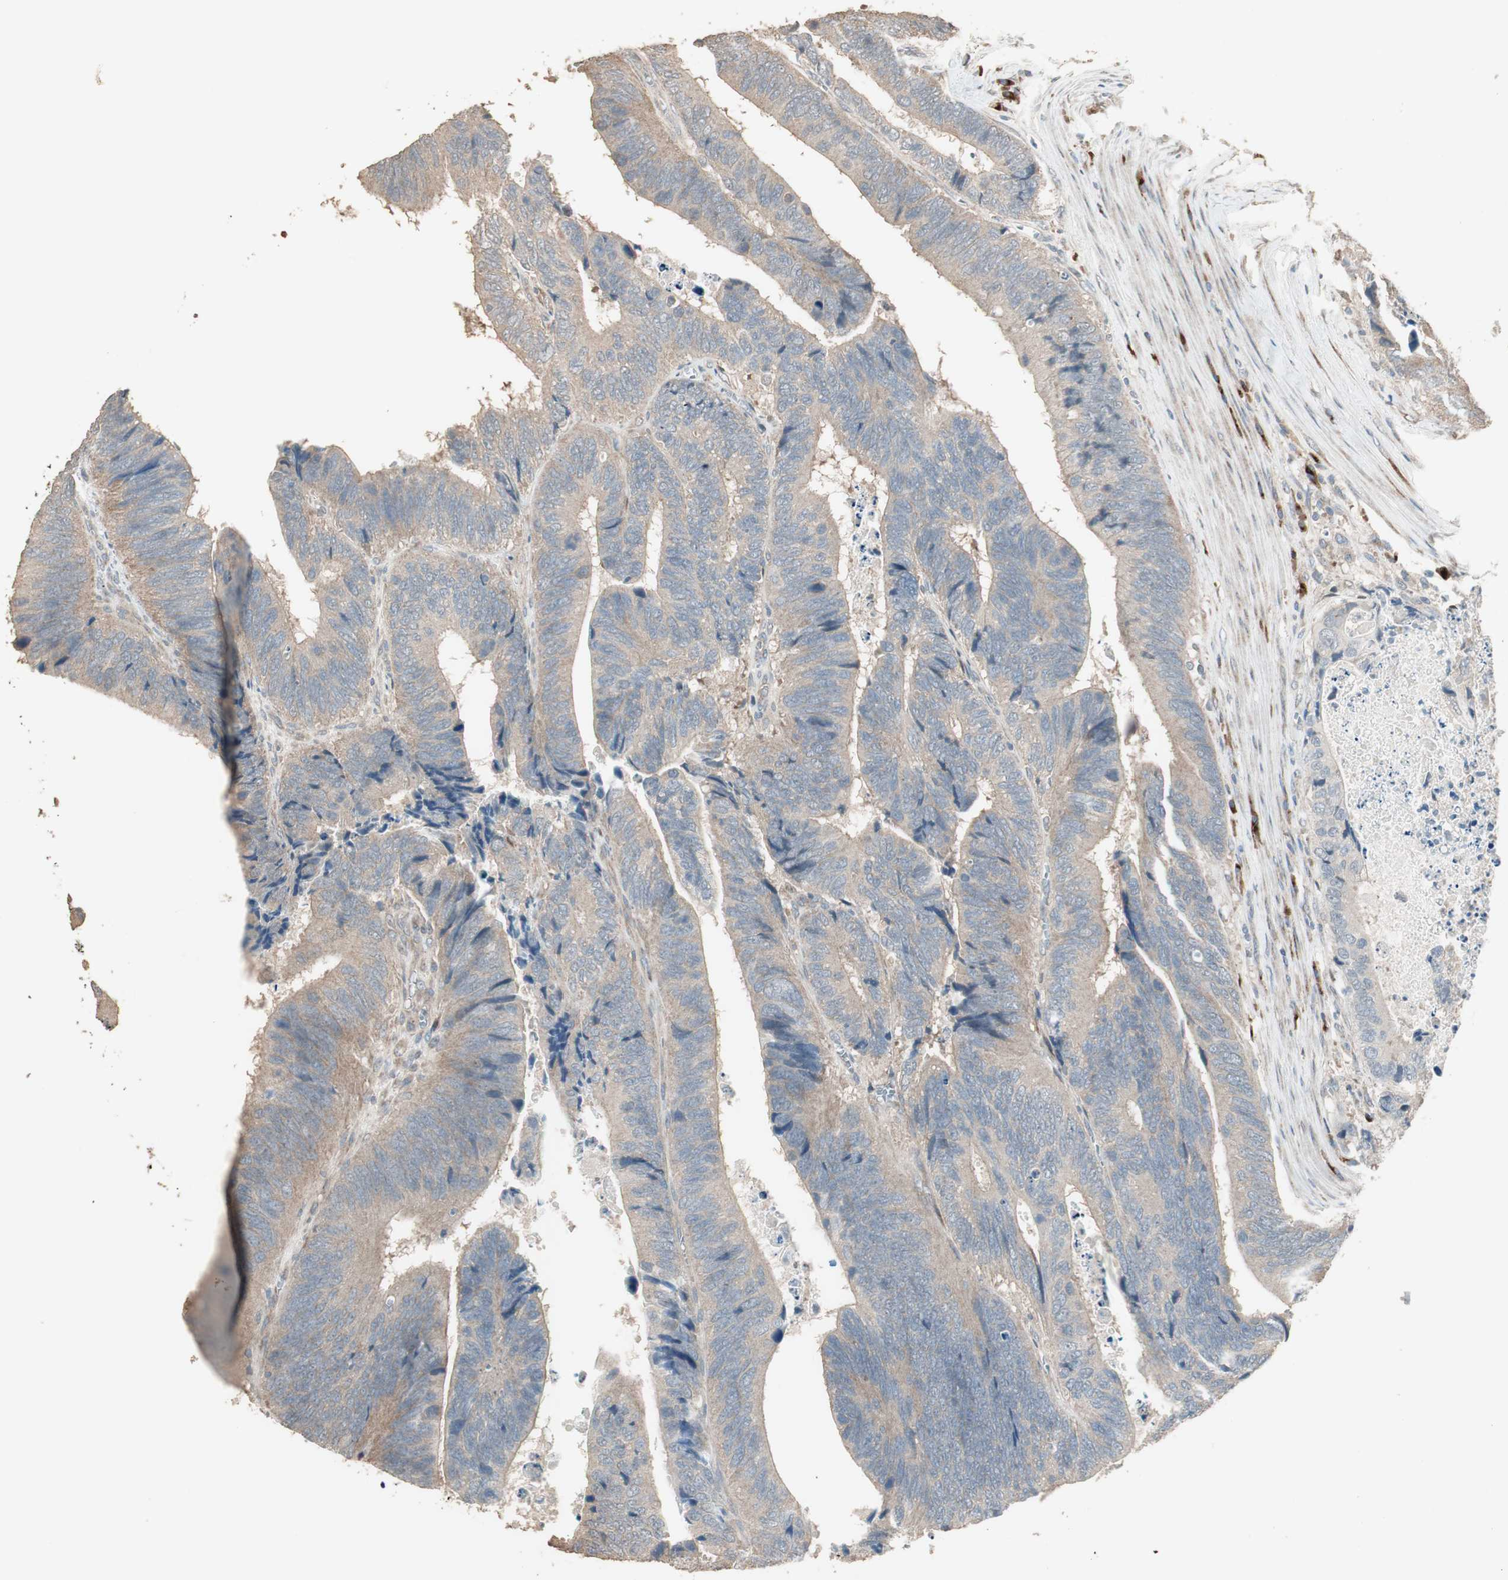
{"staining": {"intensity": "moderate", "quantity": ">75%", "location": "cytoplasmic/membranous"}, "tissue": "colorectal cancer", "cell_type": "Tumor cells", "image_type": "cancer", "snomed": [{"axis": "morphology", "description": "Adenocarcinoma, NOS"}, {"axis": "topography", "description": "Colon"}], "caption": "The histopathology image displays a brown stain indicating the presence of a protein in the cytoplasmic/membranous of tumor cells in colorectal adenocarcinoma. (brown staining indicates protein expression, while blue staining denotes nuclei).", "gene": "RARRES1", "patient": {"sex": "male", "age": 72}}